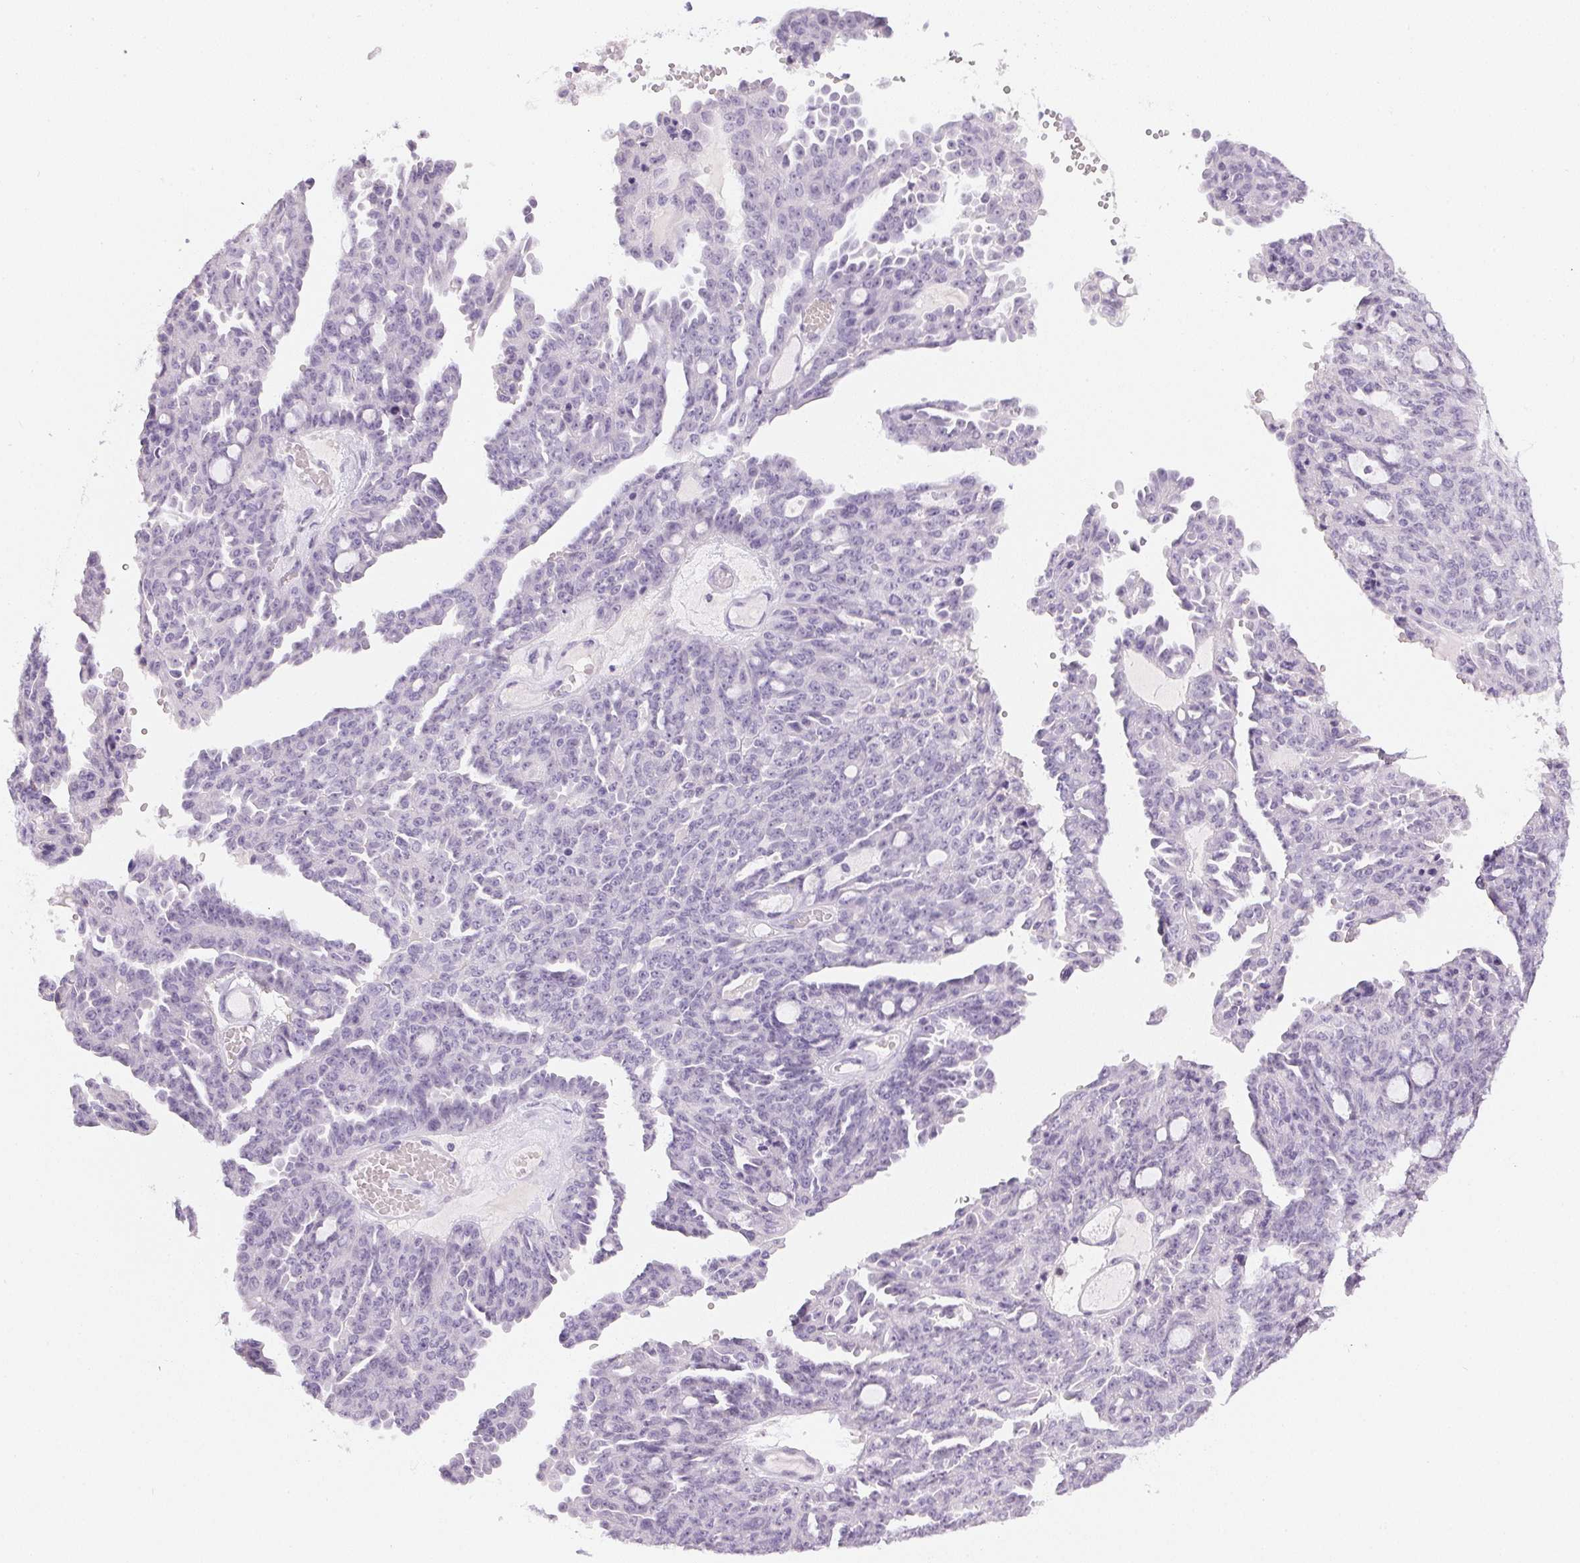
{"staining": {"intensity": "negative", "quantity": "none", "location": "none"}, "tissue": "ovarian cancer", "cell_type": "Tumor cells", "image_type": "cancer", "snomed": [{"axis": "morphology", "description": "Cystadenocarcinoma, serous, NOS"}, {"axis": "topography", "description": "Ovary"}], "caption": "This is a micrograph of immunohistochemistry (IHC) staining of ovarian cancer (serous cystadenocarcinoma), which shows no expression in tumor cells.", "gene": "PPY", "patient": {"sex": "female", "age": 71}}